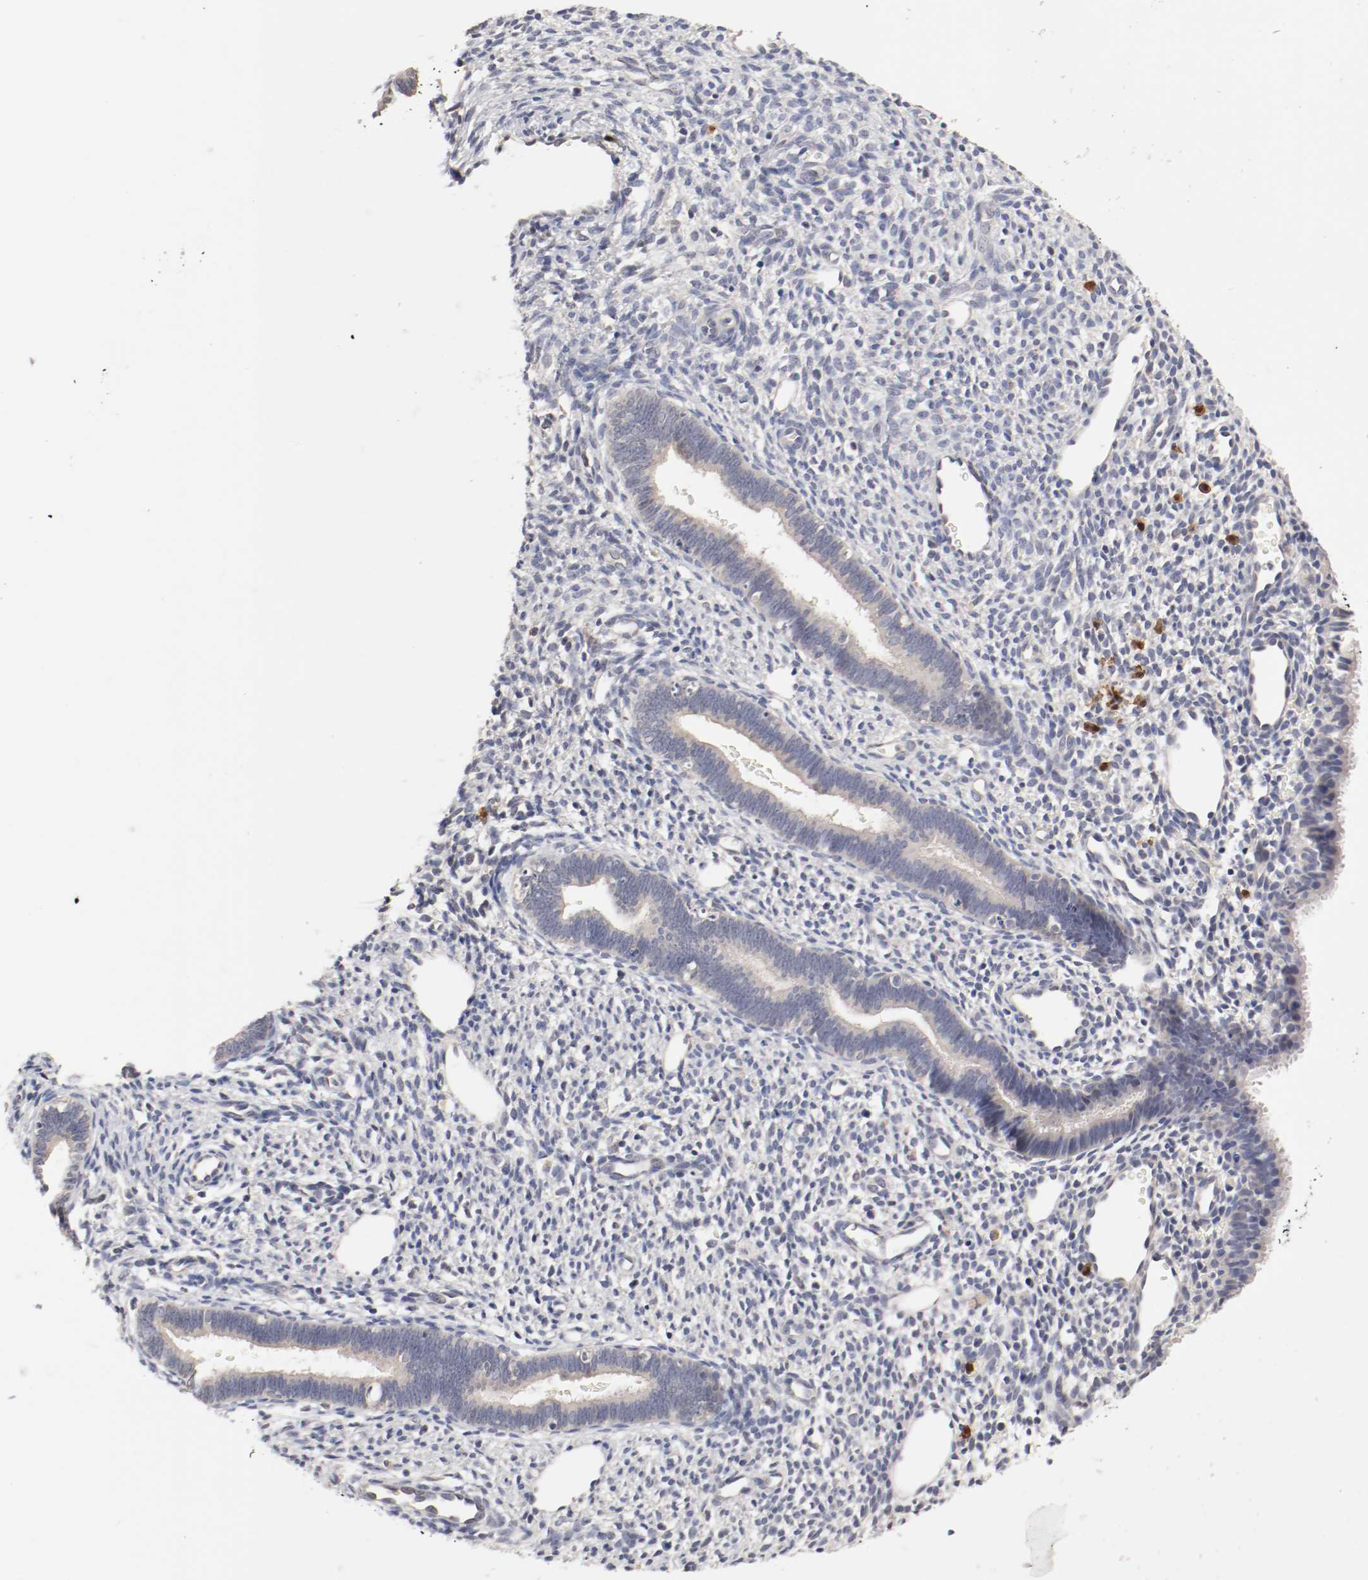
{"staining": {"intensity": "negative", "quantity": "none", "location": "none"}, "tissue": "endometrium", "cell_type": "Cells in endometrial stroma", "image_type": "normal", "snomed": [{"axis": "morphology", "description": "Normal tissue, NOS"}, {"axis": "topography", "description": "Endometrium"}], "caption": "Immunohistochemistry of unremarkable human endometrium demonstrates no staining in cells in endometrial stroma.", "gene": "CEBPE", "patient": {"sex": "female", "age": 27}}